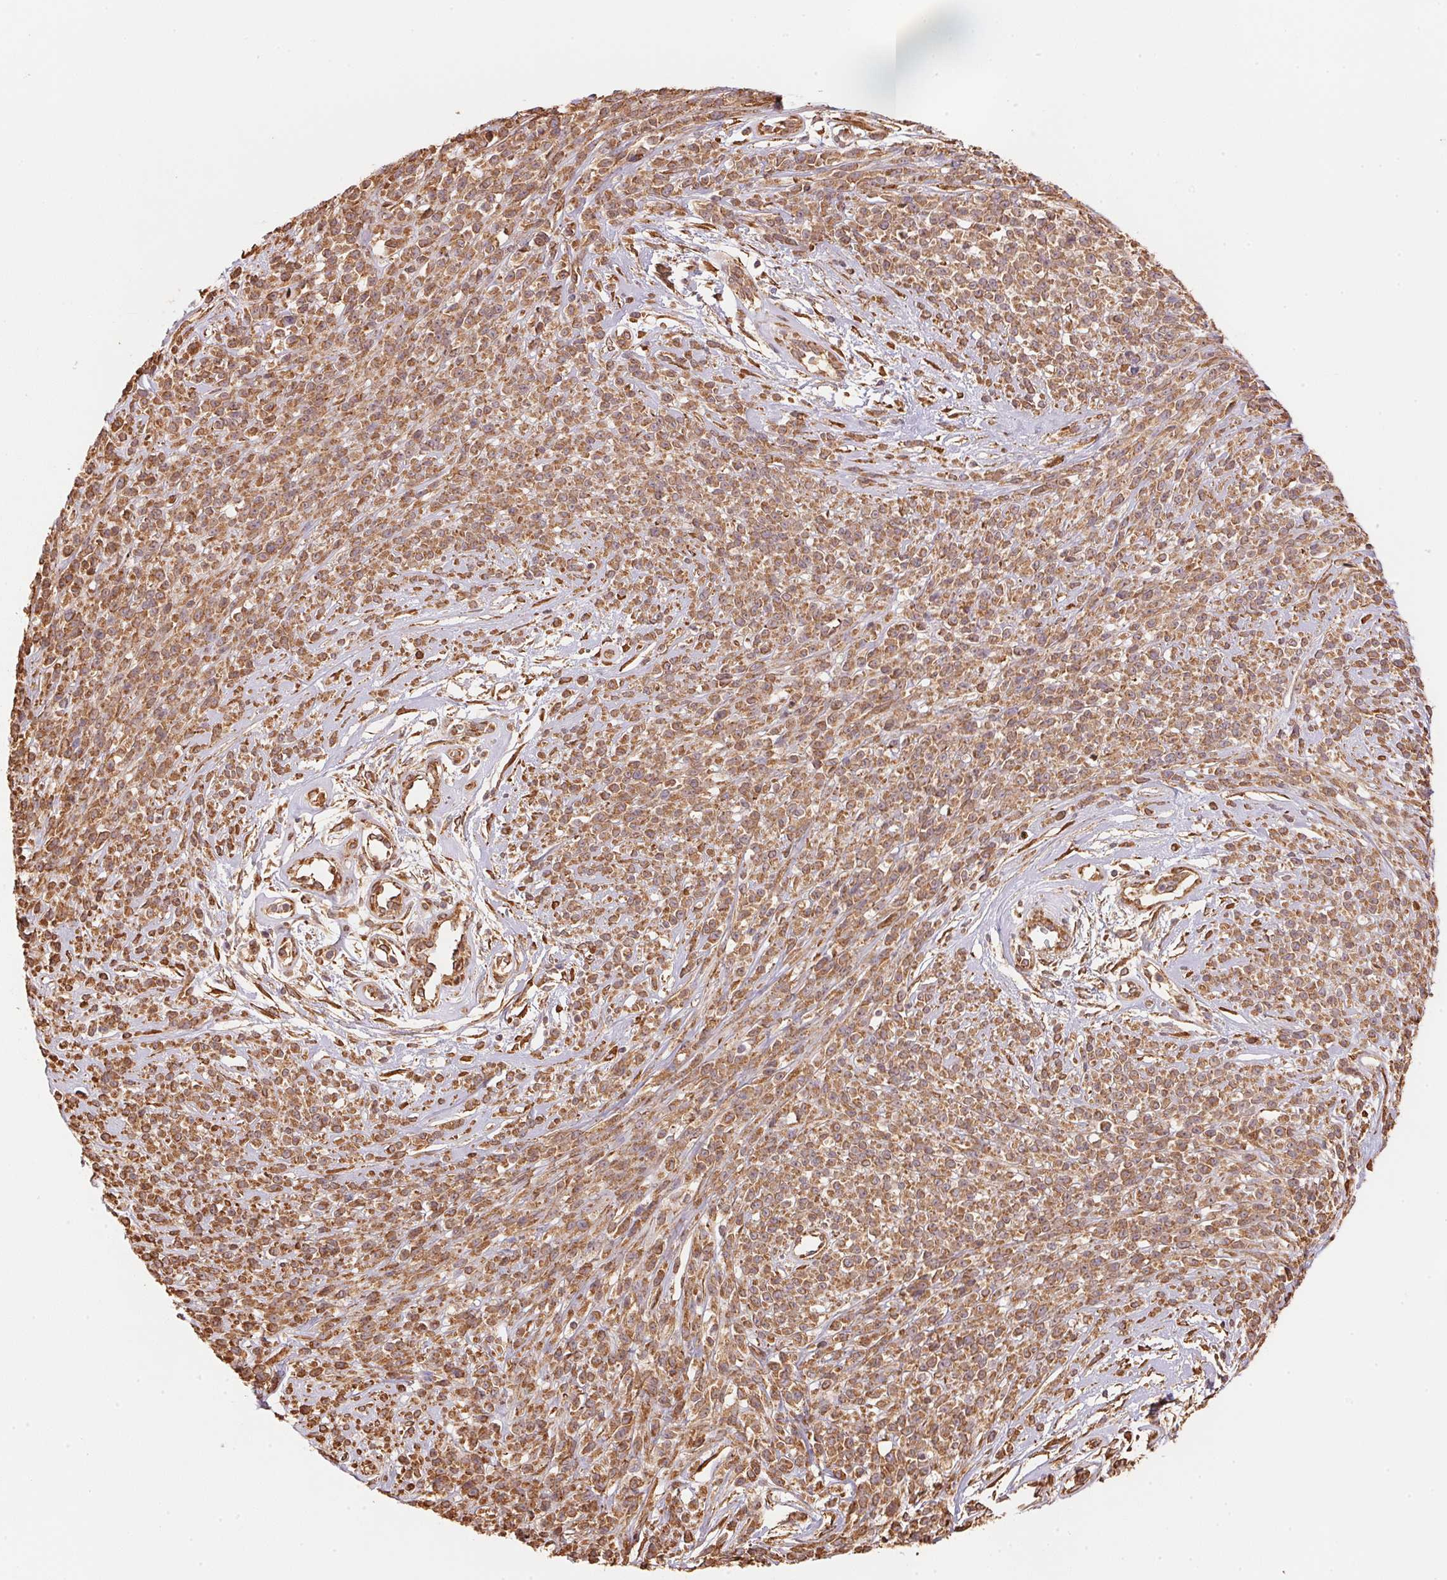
{"staining": {"intensity": "moderate", "quantity": ">75%", "location": "cytoplasmic/membranous"}, "tissue": "melanoma", "cell_type": "Tumor cells", "image_type": "cancer", "snomed": [{"axis": "morphology", "description": "Malignant melanoma, NOS"}, {"axis": "topography", "description": "Skin"}, {"axis": "topography", "description": "Skin of trunk"}], "caption": "Tumor cells exhibit medium levels of moderate cytoplasmic/membranous staining in approximately >75% of cells in human malignant melanoma. (brown staining indicates protein expression, while blue staining denotes nuclei).", "gene": "C6orf163", "patient": {"sex": "male", "age": 74}}